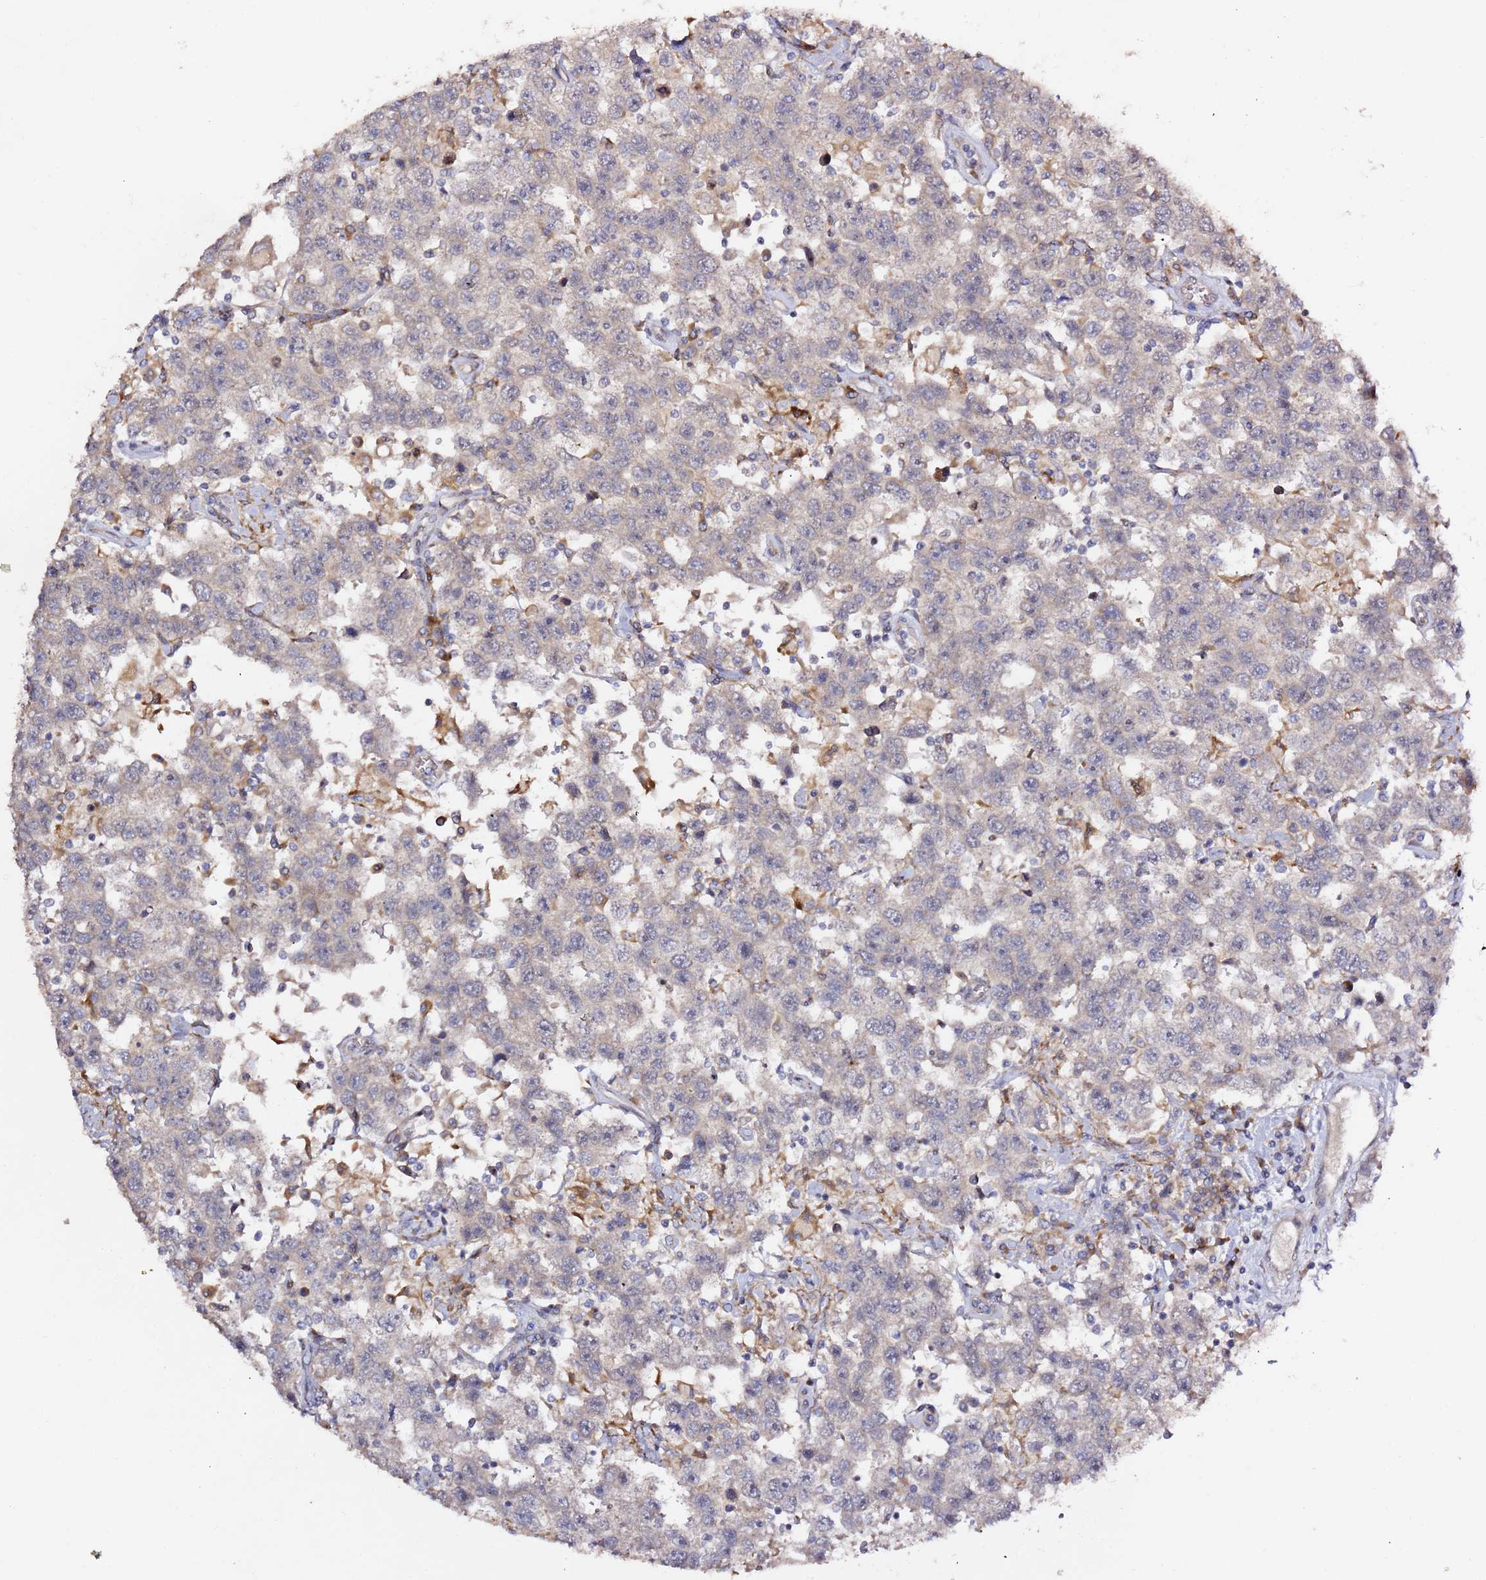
{"staining": {"intensity": "negative", "quantity": "none", "location": "none"}, "tissue": "testis cancer", "cell_type": "Tumor cells", "image_type": "cancer", "snomed": [{"axis": "morphology", "description": "Seminoma, NOS"}, {"axis": "topography", "description": "Testis"}], "caption": "High power microscopy histopathology image of an immunohistochemistry (IHC) image of testis cancer, revealing no significant staining in tumor cells. (Stains: DAB immunohistochemistry with hematoxylin counter stain, Microscopy: brightfield microscopy at high magnification).", "gene": "HSD17B7", "patient": {"sex": "male", "age": 41}}